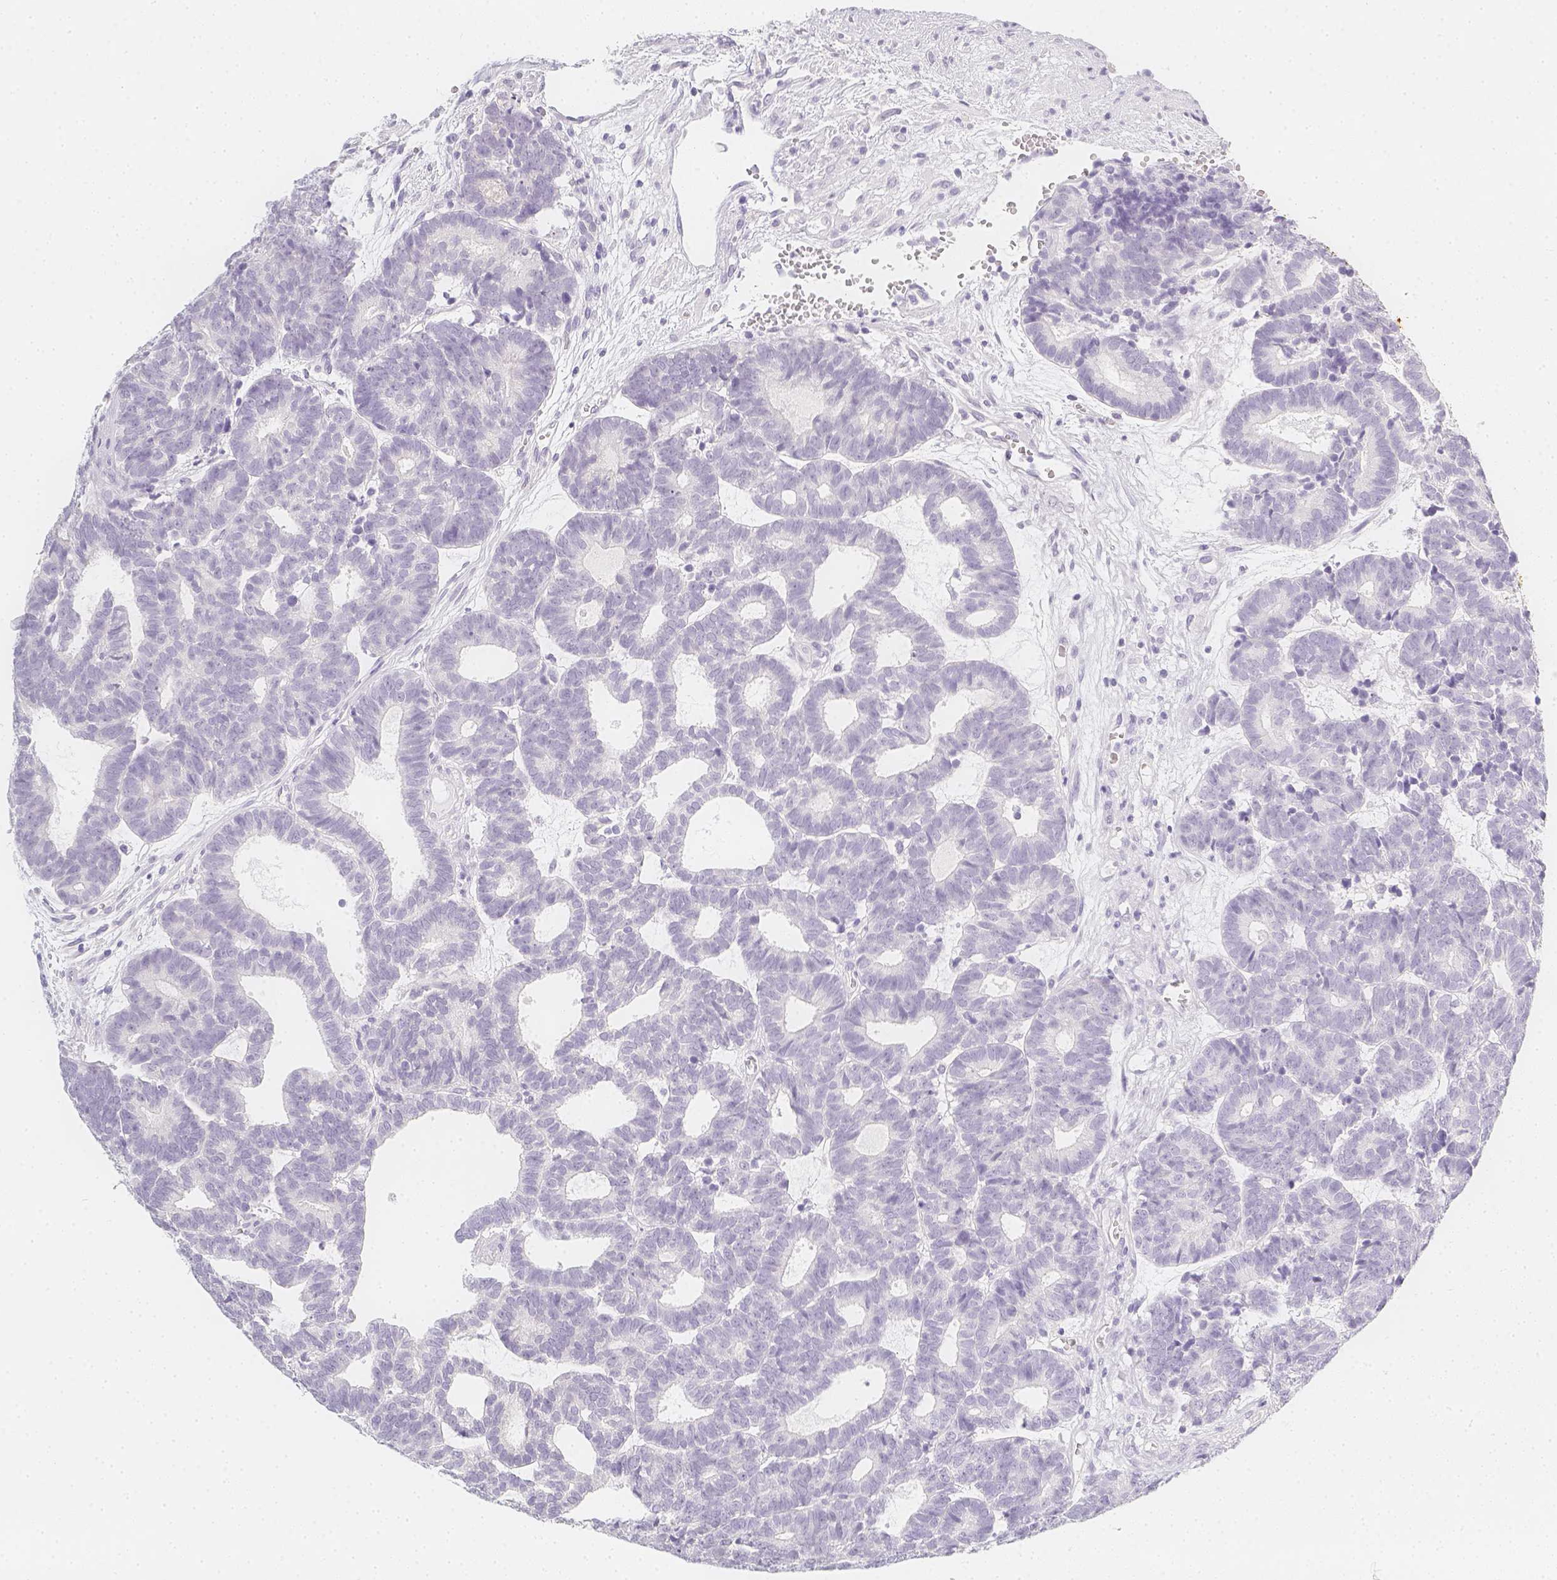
{"staining": {"intensity": "negative", "quantity": "none", "location": "none"}, "tissue": "head and neck cancer", "cell_type": "Tumor cells", "image_type": "cancer", "snomed": [{"axis": "morphology", "description": "Adenocarcinoma, NOS"}, {"axis": "topography", "description": "Head-Neck"}], "caption": "Head and neck cancer (adenocarcinoma) stained for a protein using immunohistochemistry (IHC) shows no expression tumor cells.", "gene": "SLC18A1", "patient": {"sex": "female", "age": 81}}